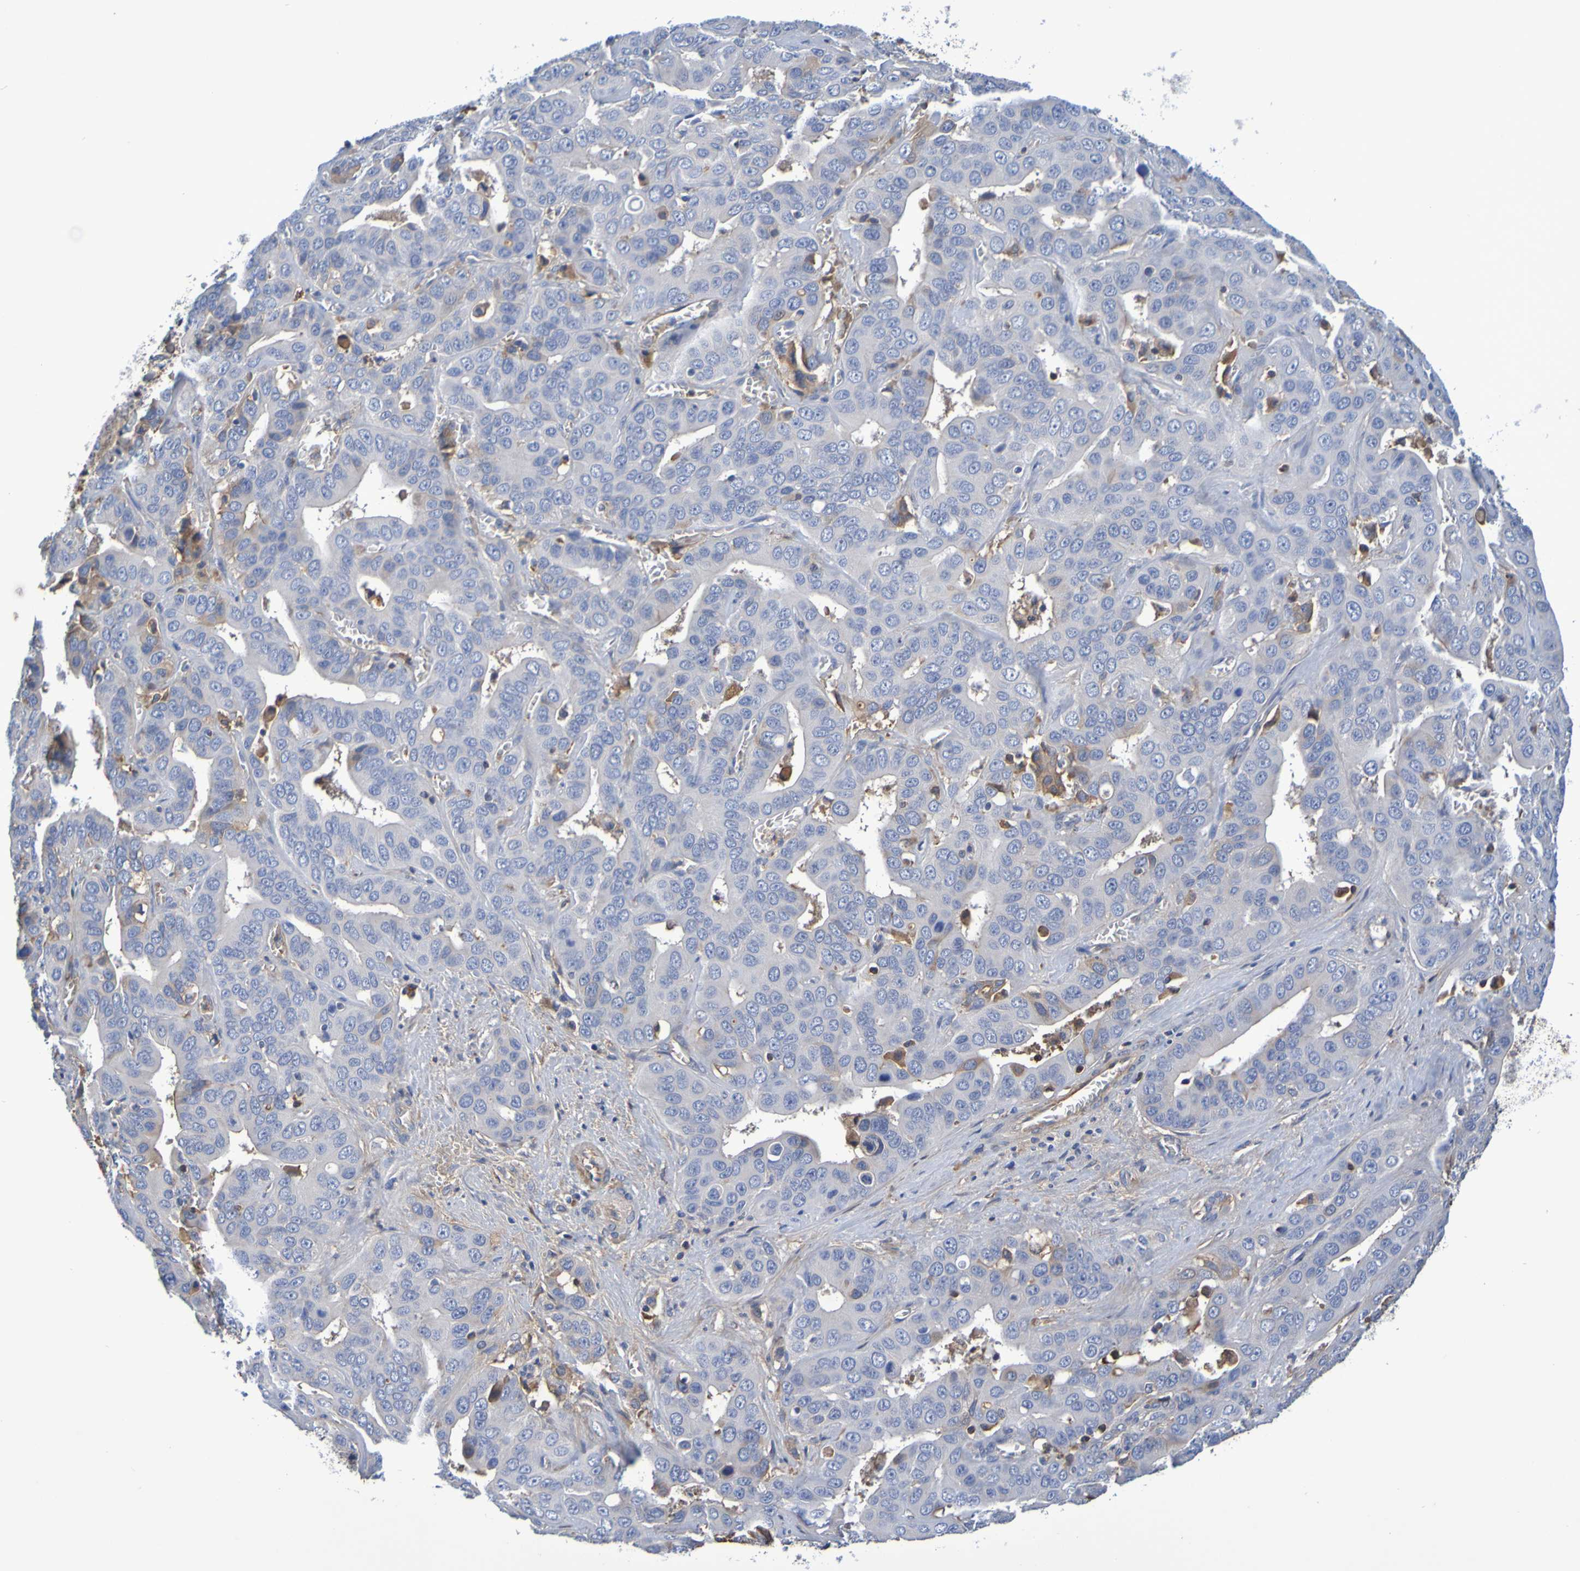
{"staining": {"intensity": "negative", "quantity": "none", "location": "none"}, "tissue": "liver cancer", "cell_type": "Tumor cells", "image_type": "cancer", "snomed": [{"axis": "morphology", "description": "Cholangiocarcinoma"}, {"axis": "topography", "description": "Liver"}], "caption": "Immunohistochemistry image of neoplastic tissue: liver cancer stained with DAB demonstrates no significant protein staining in tumor cells.", "gene": "GAB3", "patient": {"sex": "female", "age": 52}}